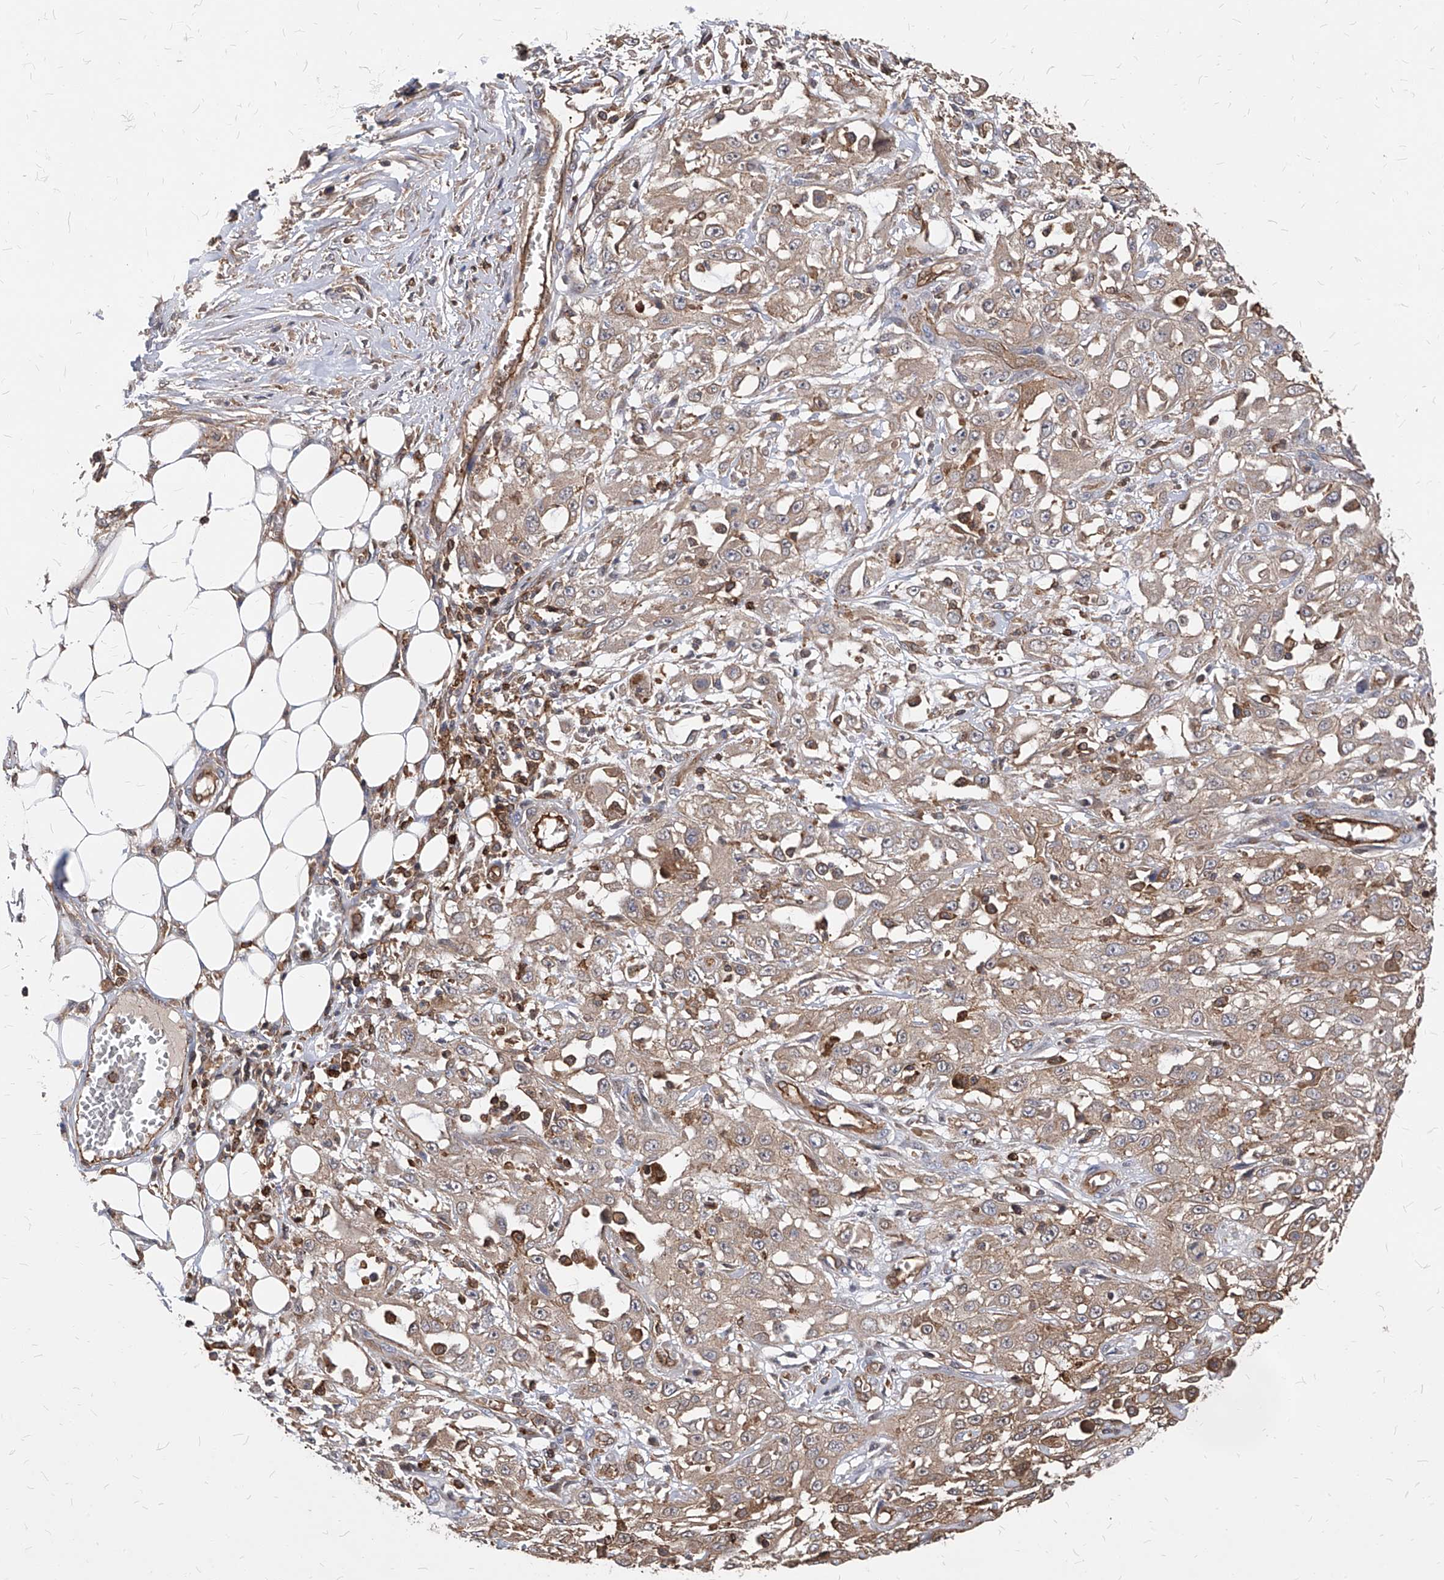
{"staining": {"intensity": "weak", "quantity": ">75%", "location": "cytoplasmic/membranous"}, "tissue": "skin cancer", "cell_type": "Tumor cells", "image_type": "cancer", "snomed": [{"axis": "morphology", "description": "Squamous cell carcinoma, NOS"}, {"axis": "morphology", "description": "Squamous cell carcinoma, metastatic, NOS"}, {"axis": "topography", "description": "Skin"}, {"axis": "topography", "description": "Lymph node"}], "caption": "Skin squamous cell carcinoma tissue demonstrates weak cytoplasmic/membranous staining in about >75% of tumor cells, visualized by immunohistochemistry. Immunohistochemistry stains the protein of interest in brown and the nuclei are stained blue.", "gene": "ABRACL", "patient": {"sex": "male", "age": 75}}